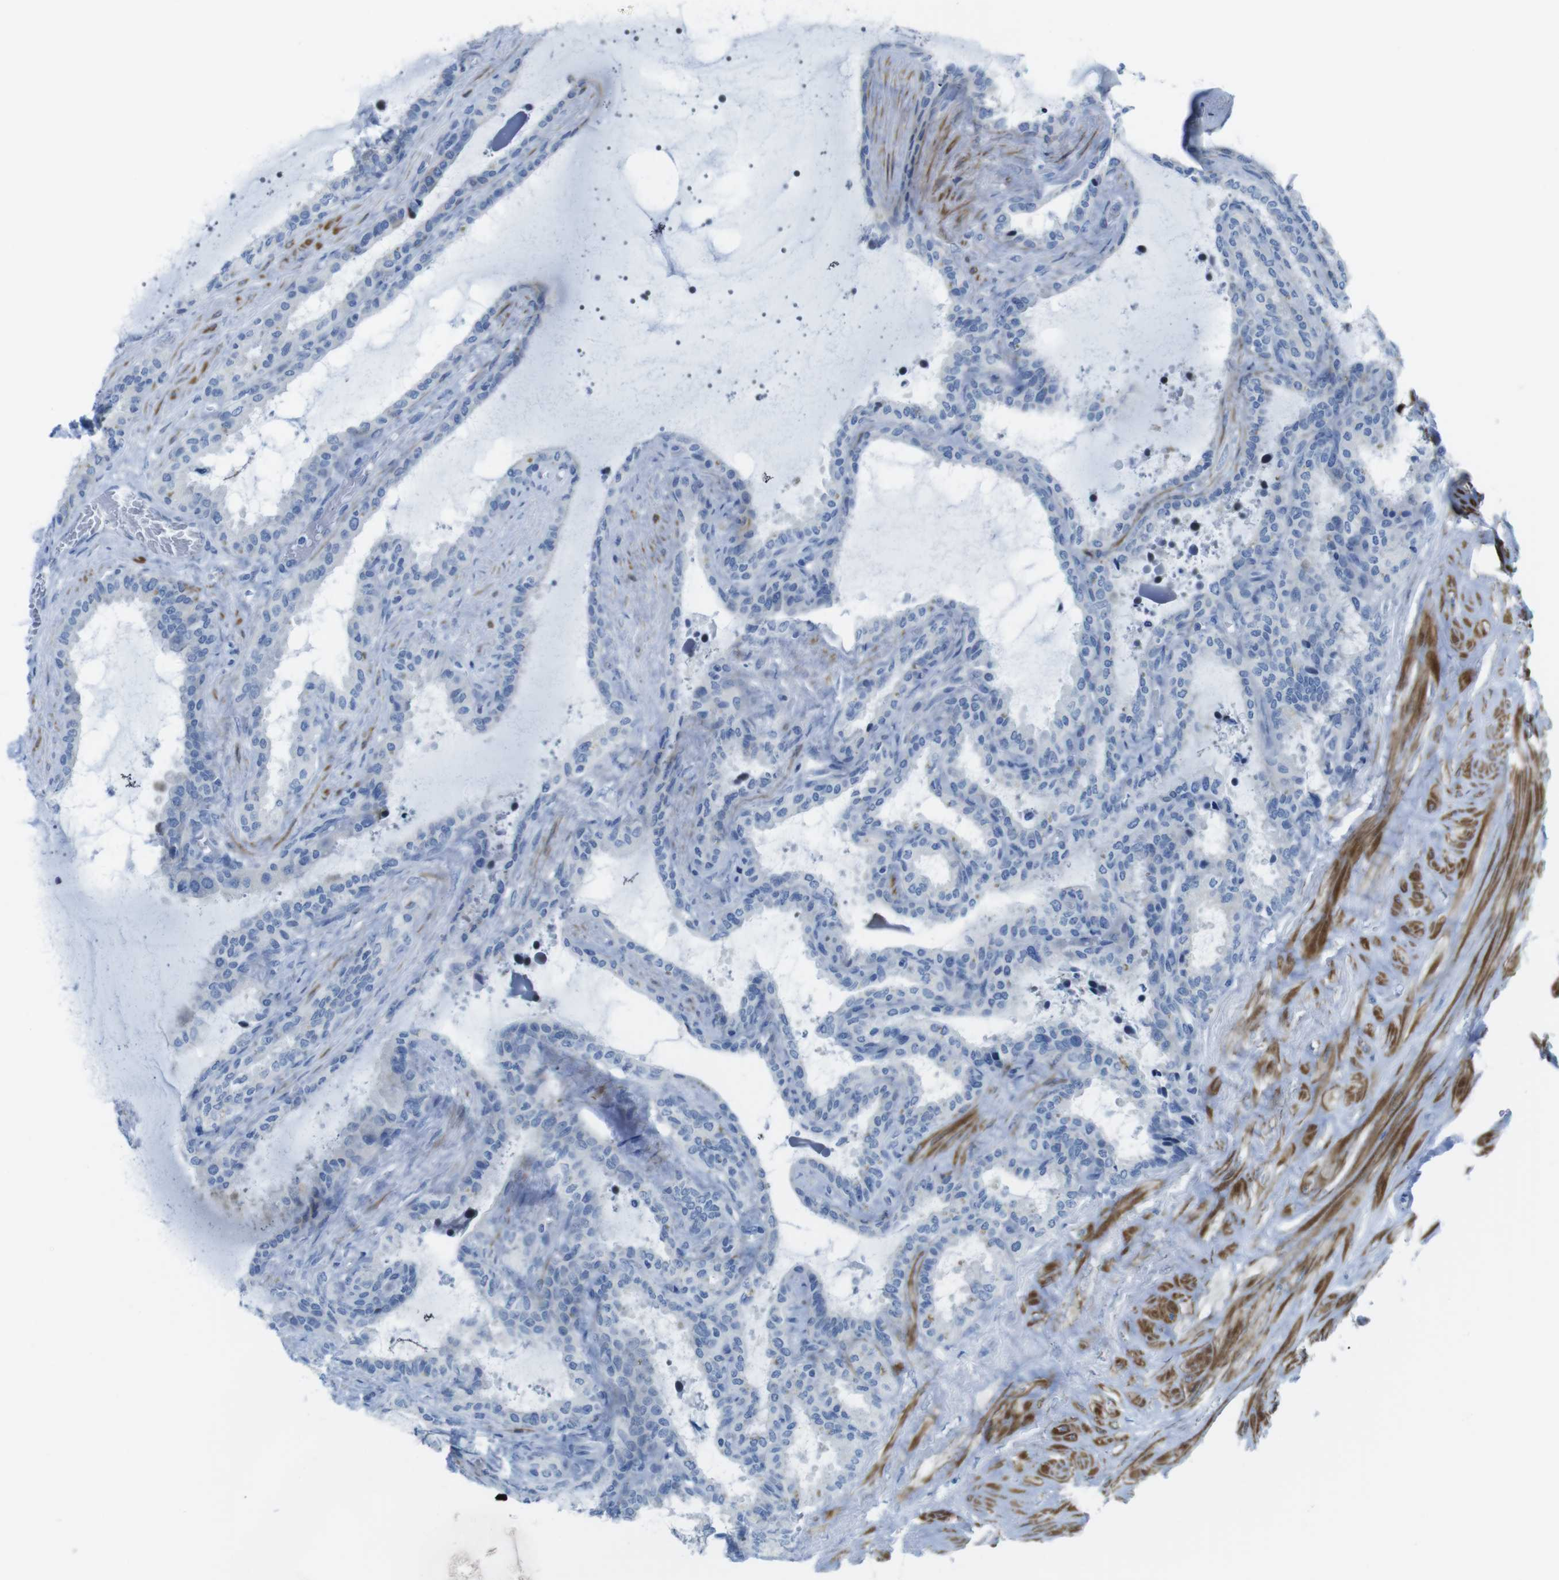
{"staining": {"intensity": "negative", "quantity": "none", "location": "none"}, "tissue": "seminal vesicle", "cell_type": "Glandular cells", "image_type": "normal", "snomed": [{"axis": "morphology", "description": "Normal tissue, NOS"}, {"axis": "topography", "description": "Seminal veicle"}], "caption": "Benign seminal vesicle was stained to show a protein in brown. There is no significant positivity in glandular cells.", "gene": "ASIC5", "patient": {"sex": "male", "age": 46}}